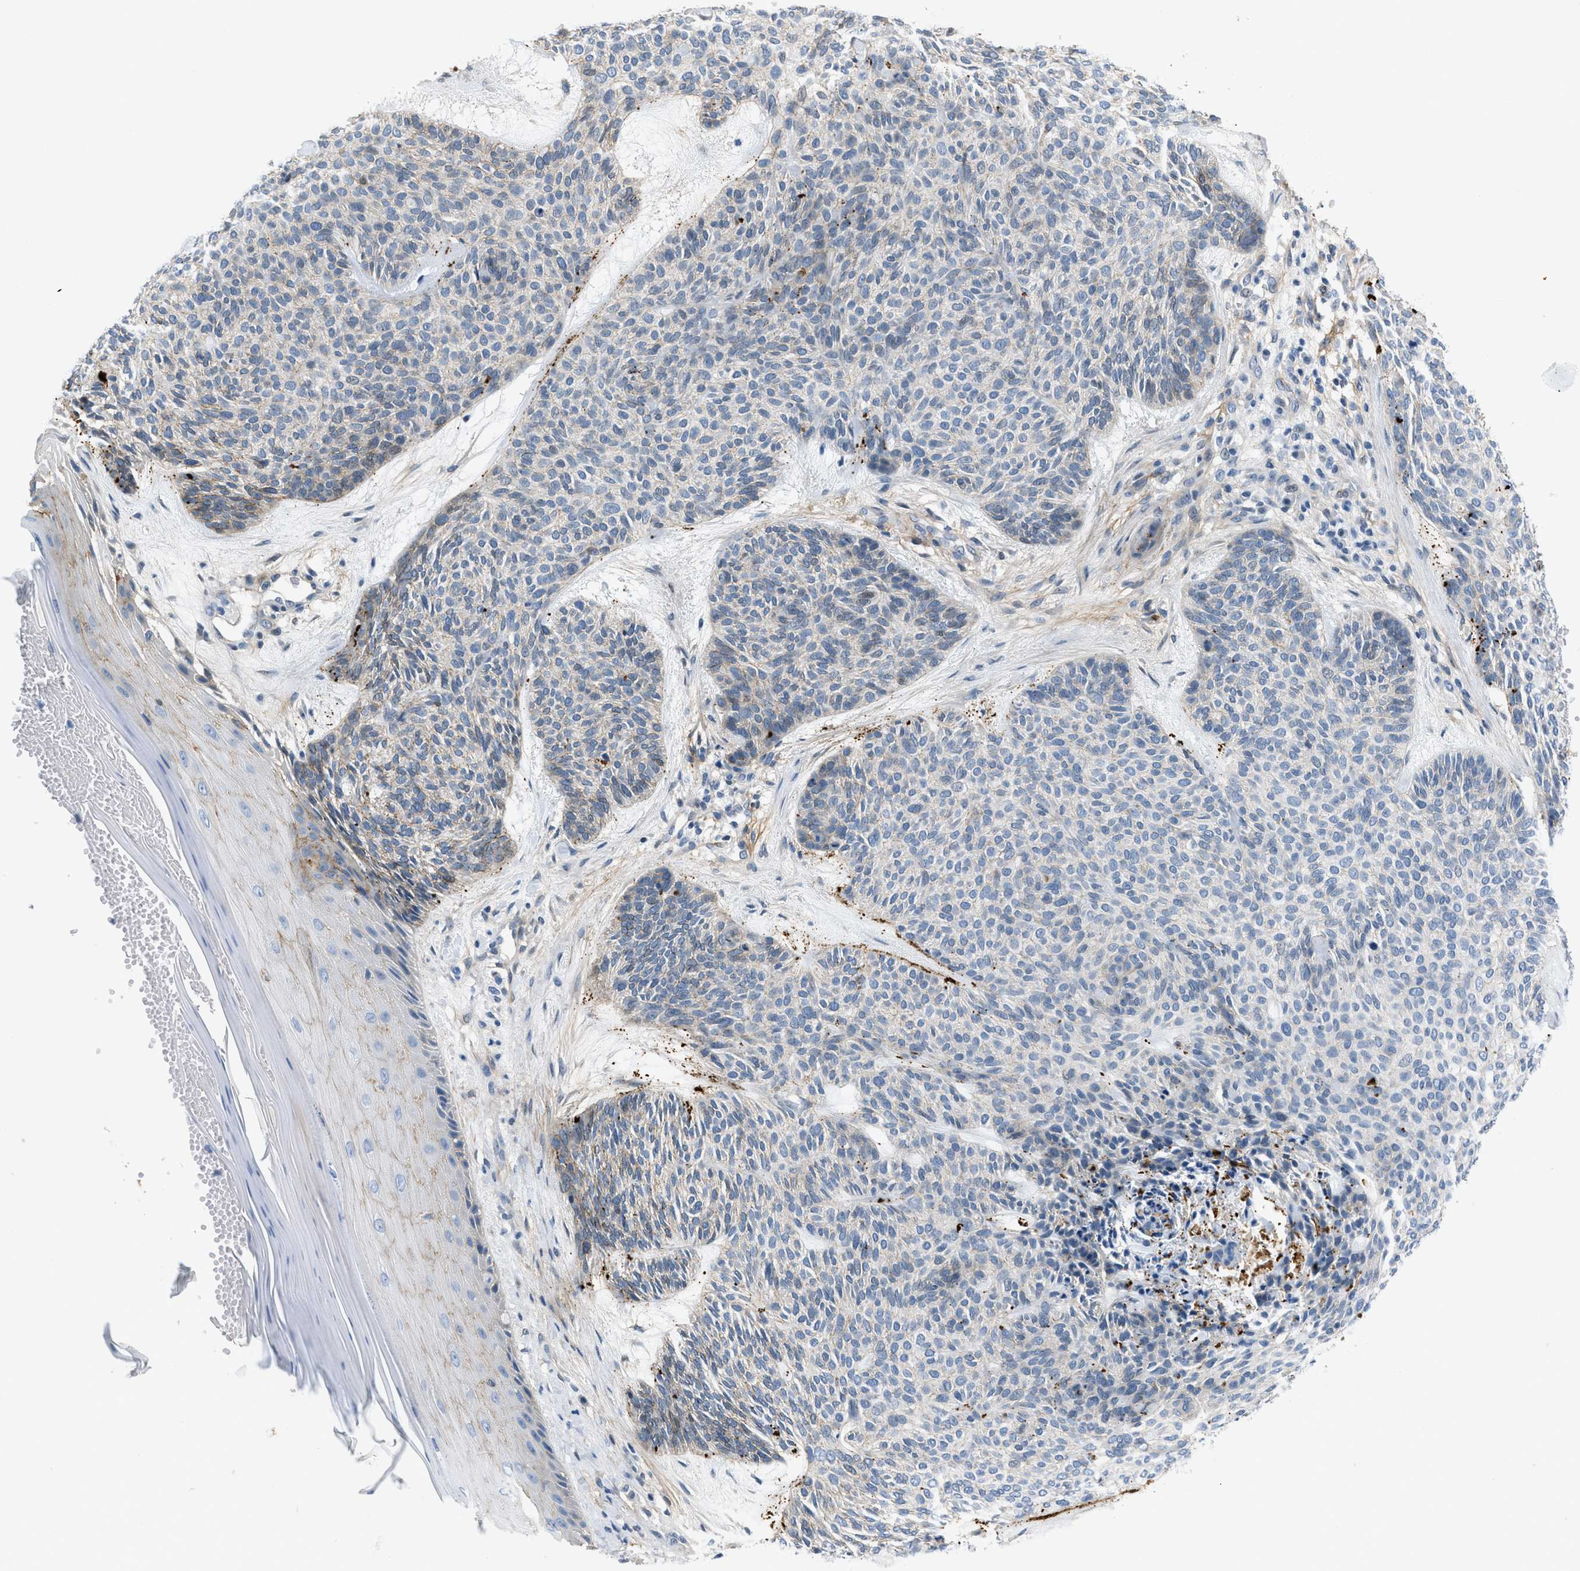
{"staining": {"intensity": "negative", "quantity": "none", "location": "none"}, "tissue": "skin cancer", "cell_type": "Tumor cells", "image_type": "cancer", "snomed": [{"axis": "morphology", "description": "Basal cell carcinoma"}, {"axis": "topography", "description": "Skin"}], "caption": "Tumor cells show no significant protein staining in skin cancer.", "gene": "FBN1", "patient": {"sex": "male", "age": 55}}